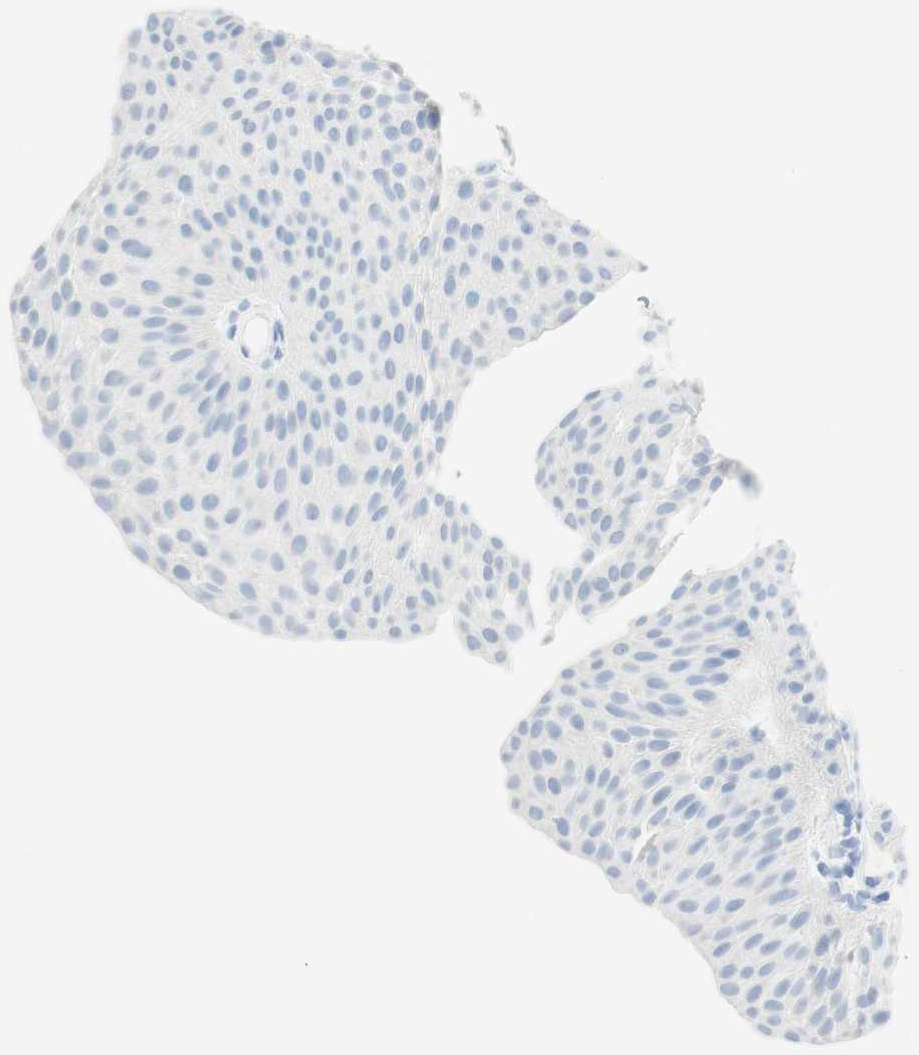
{"staining": {"intensity": "negative", "quantity": "none", "location": "none"}, "tissue": "urothelial cancer", "cell_type": "Tumor cells", "image_type": "cancer", "snomed": [{"axis": "morphology", "description": "Urothelial carcinoma, Low grade"}, {"axis": "topography", "description": "Urinary bladder"}], "caption": "This is an IHC micrograph of human urothelial cancer. There is no staining in tumor cells.", "gene": "TPO", "patient": {"sex": "female", "age": 60}}